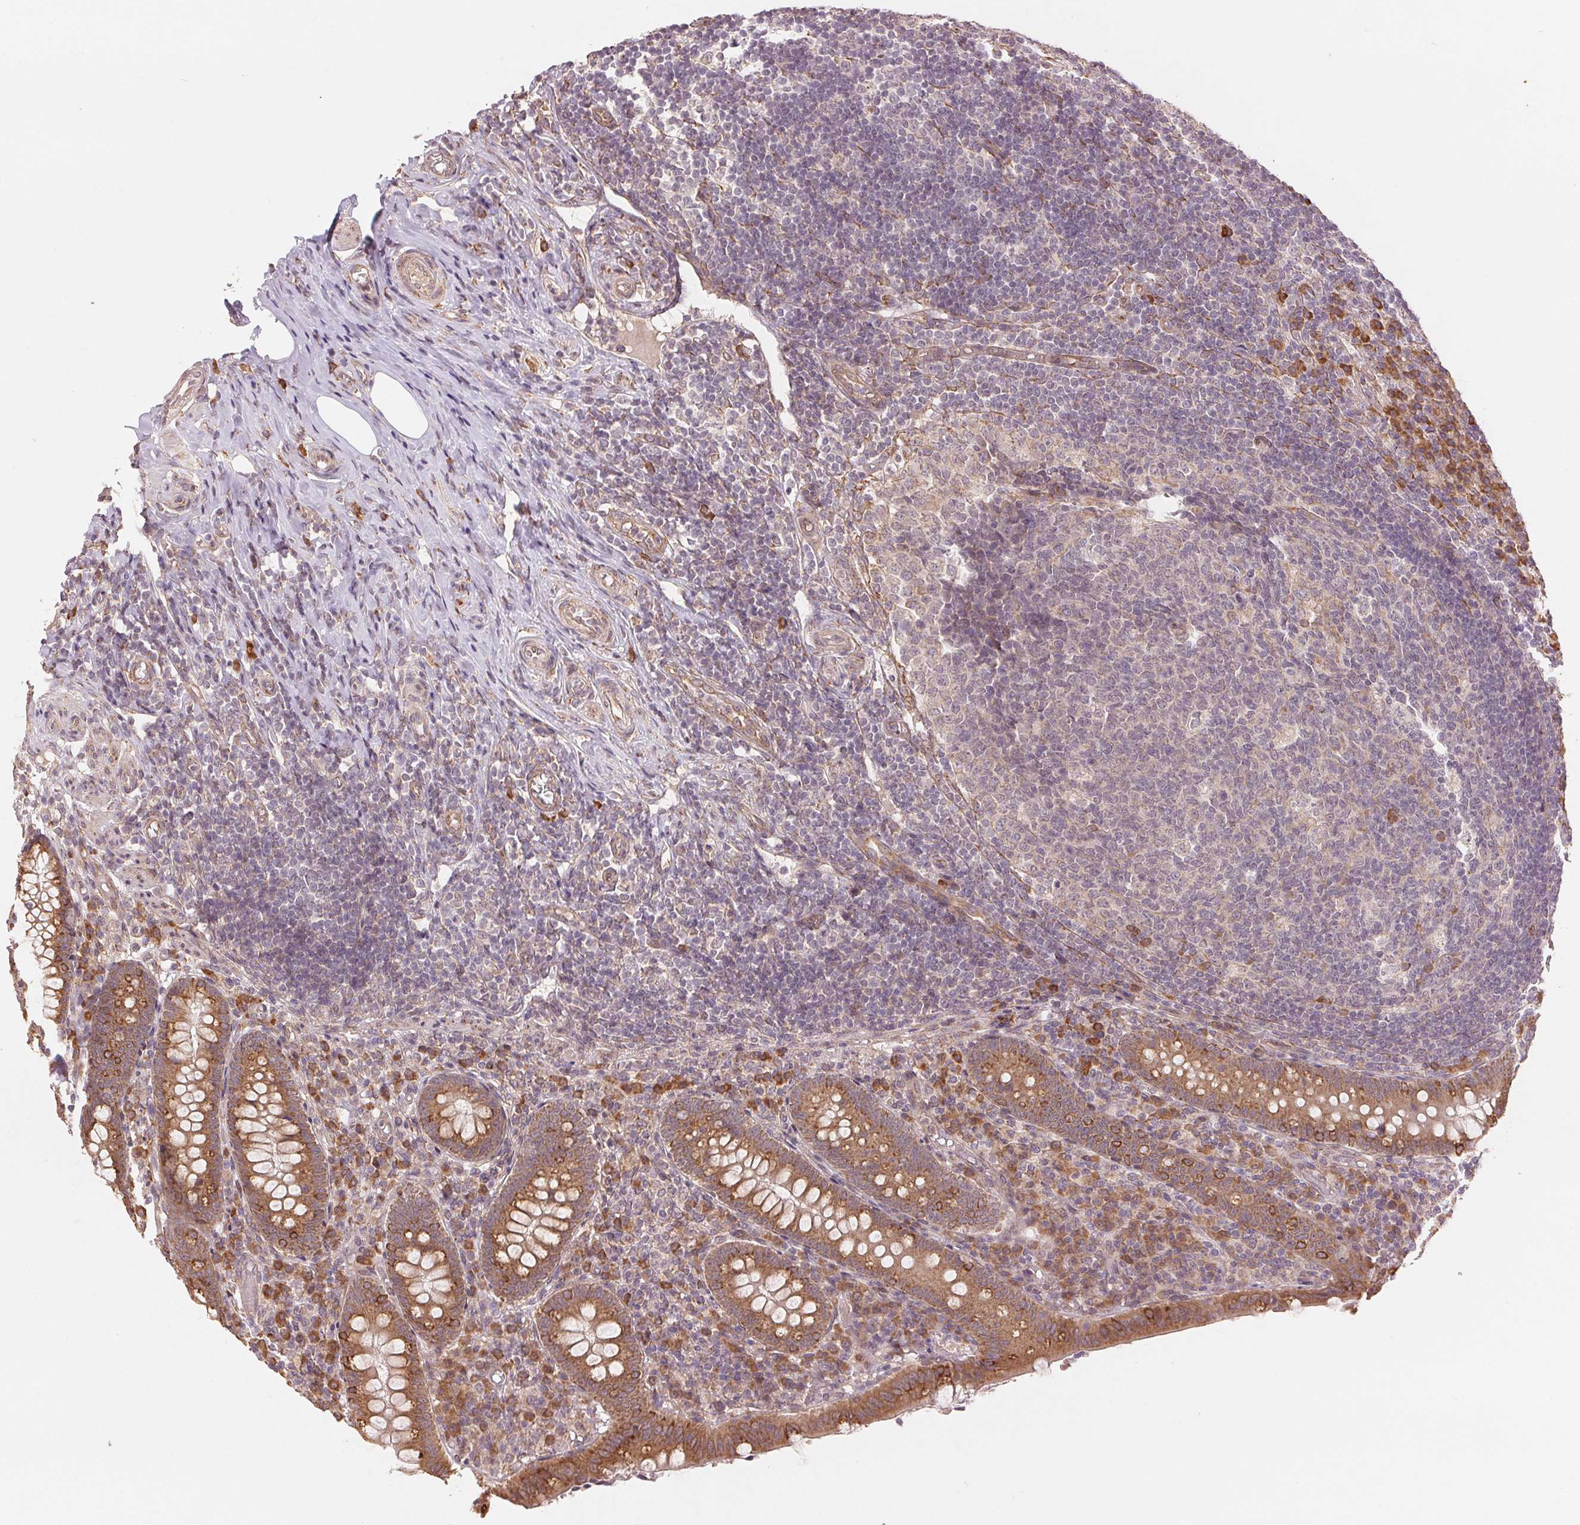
{"staining": {"intensity": "strong", "quantity": ">75%", "location": "cytoplasmic/membranous"}, "tissue": "appendix", "cell_type": "Glandular cells", "image_type": "normal", "snomed": [{"axis": "morphology", "description": "Normal tissue, NOS"}, {"axis": "topography", "description": "Appendix"}], "caption": "Immunohistochemical staining of unremarkable human appendix demonstrates >75% levels of strong cytoplasmic/membranous protein positivity in approximately >75% of glandular cells.", "gene": "SLC20A1", "patient": {"sex": "male", "age": 18}}